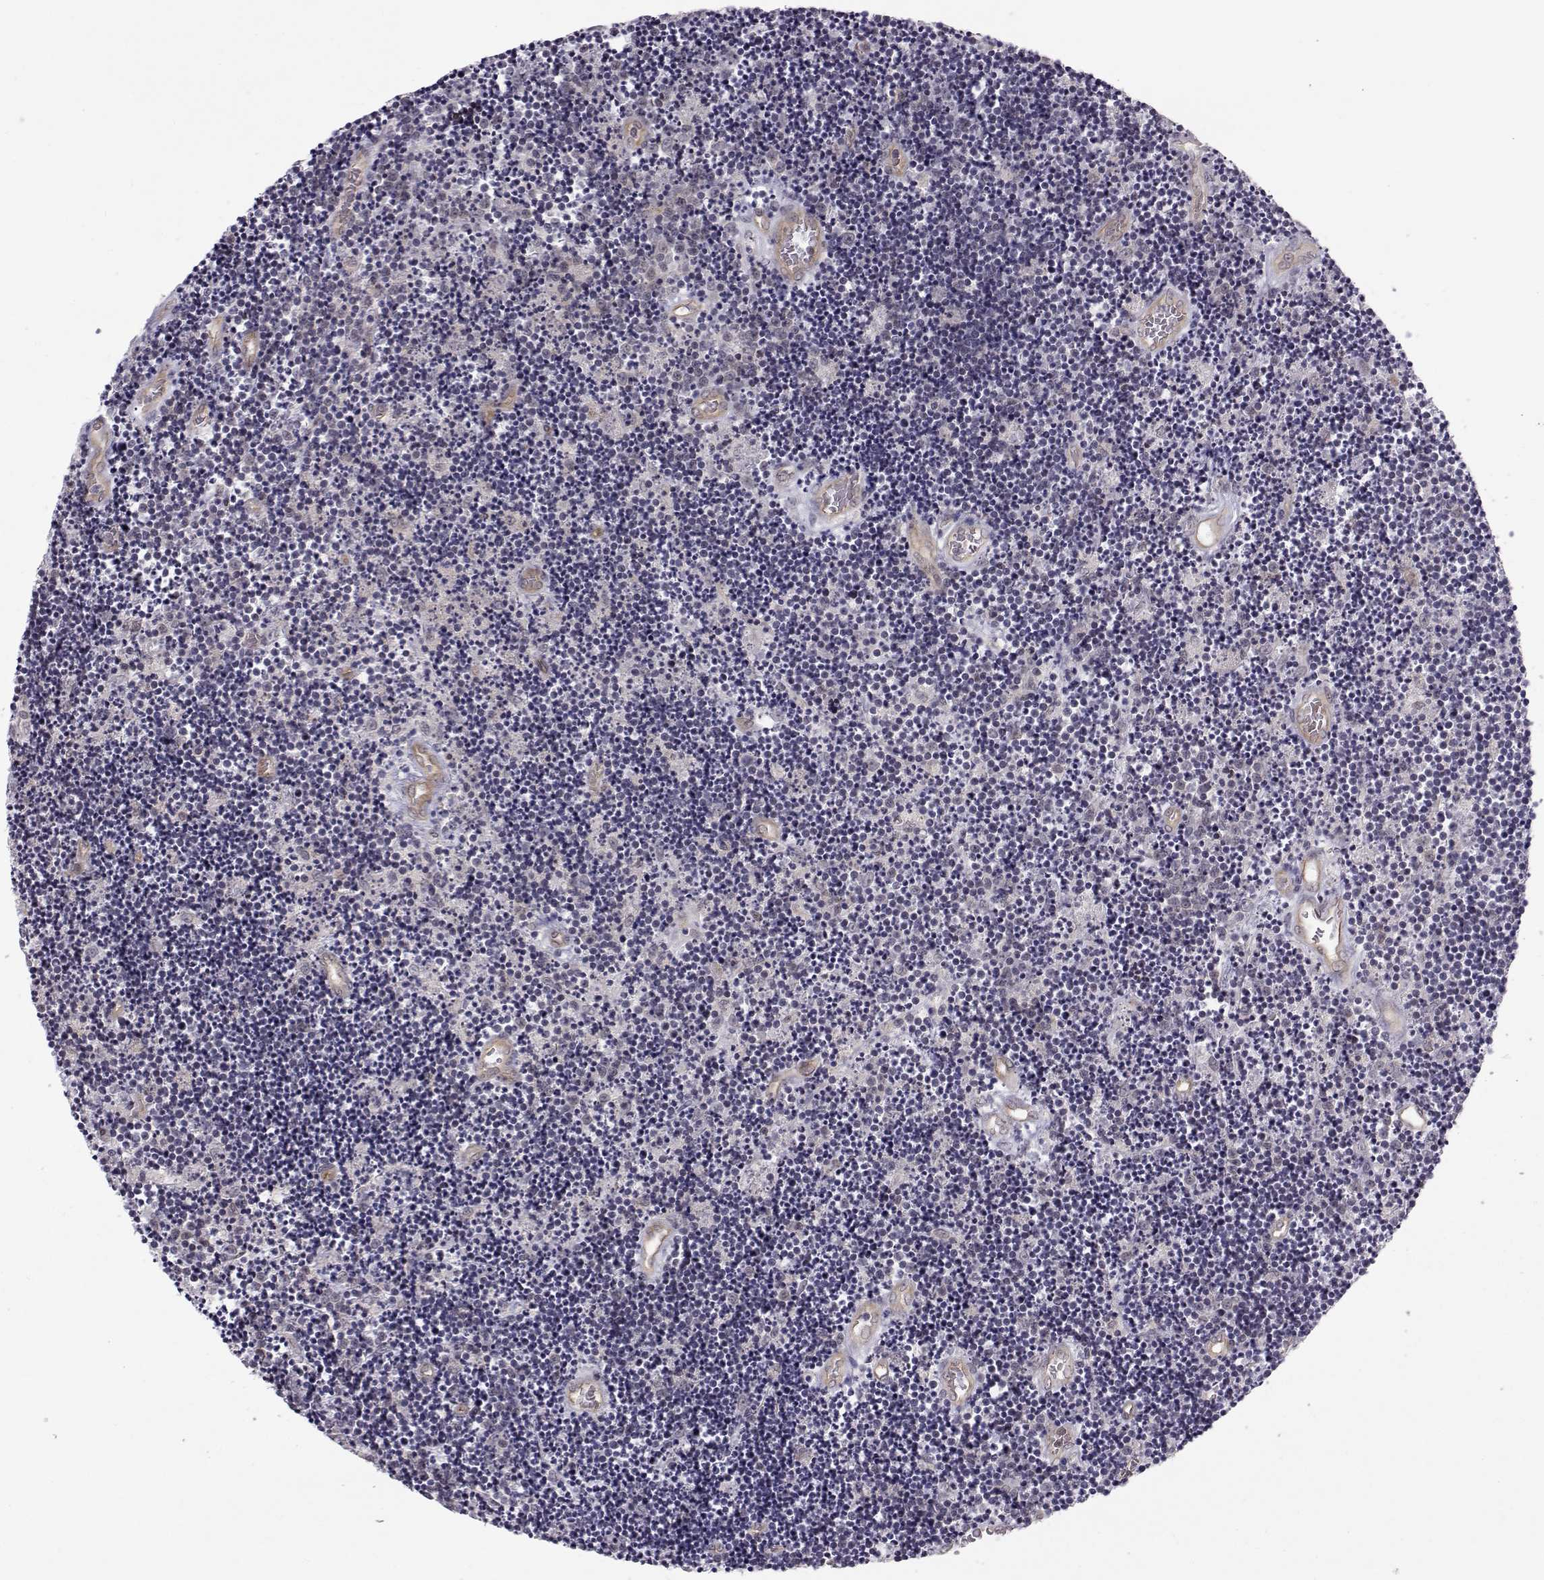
{"staining": {"intensity": "negative", "quantity": "none", "location": "none"}, "tissue": "lymphoma", "cell_type": "Tumor cells", "image_type": "cancer", "snomed": [{"axis": "morphology", "description": "Malignant lymphoma, non-Hodgkin's type, Low grade"}, {"axis": "topography", "description": "Brain"}], "caption": "Micrograph shows no protein staining in tumor cells of malignant lymphoma, non-Hodgkin's type (low-grade) tissue.", "gene": "KIF13B", "patient": {"sex": "female", "age": 66}}